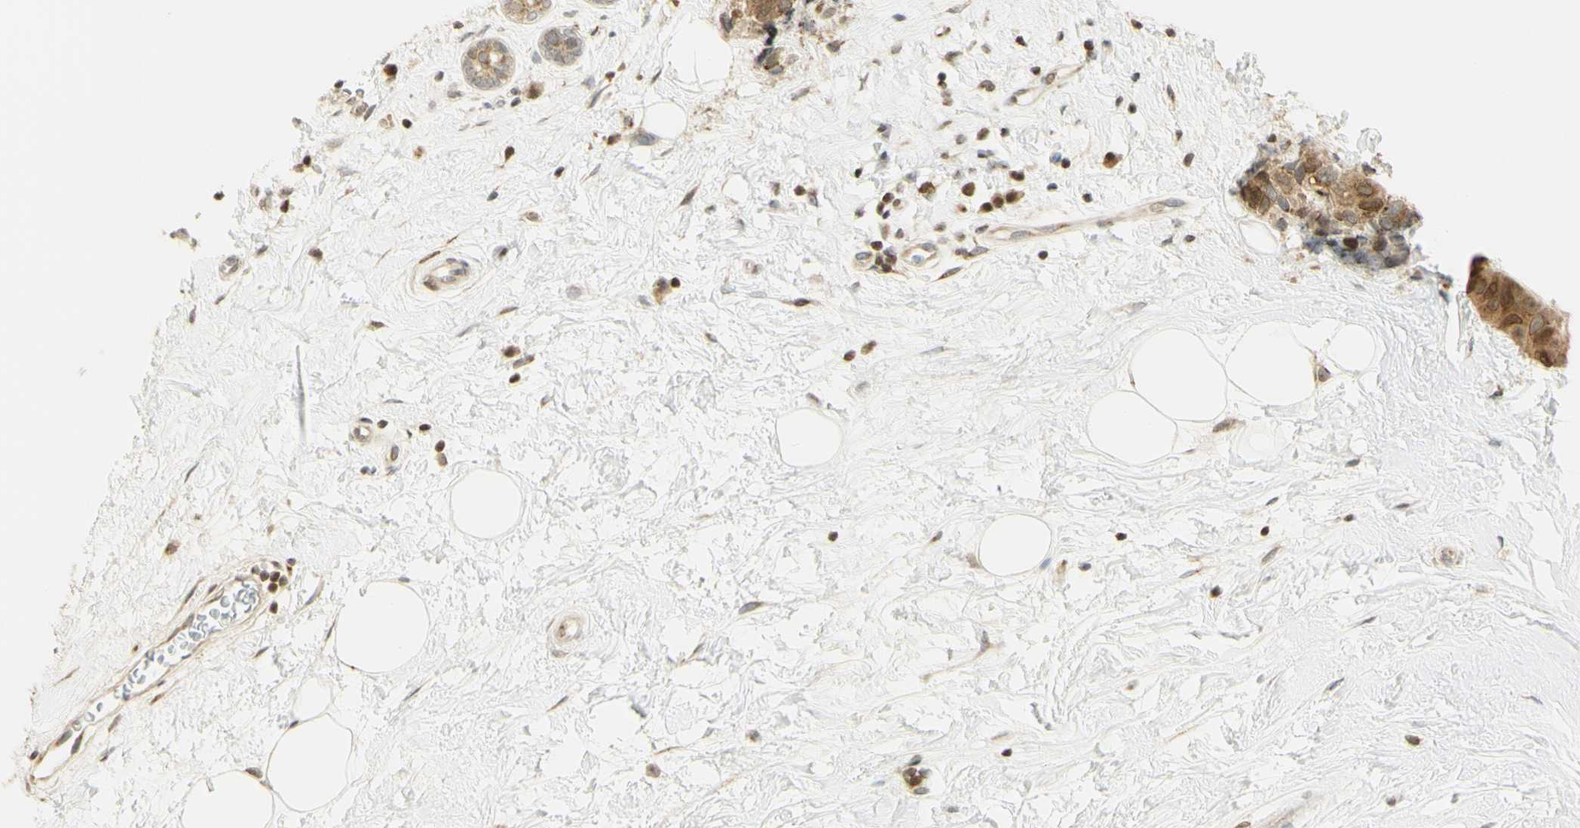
{"staining": {"intensity": "moderate", "quantity": ">75%", "location": "cytoplasmic/membranous,nuclear"}, "tissue": "breast cancer", "cell_type": "Tumor cells", "image_type": "cancer", "snomed": [{"axis": "morphology", "description": "Normal tissue, NOS"}, {"axis": "morphology", "description": "Duct carcinoma"}, {"axis": "topography", "description": "Breast"}], "caption": "A histopathology image of human breast cancer (invasive ductal carcinoma) stained for a protein exhibits moderate cytoplasmic/membranous and nuclear brown staining in tumor cells.", "gene": "KIF11", "patient": {"sex": "female", "age": 39}}